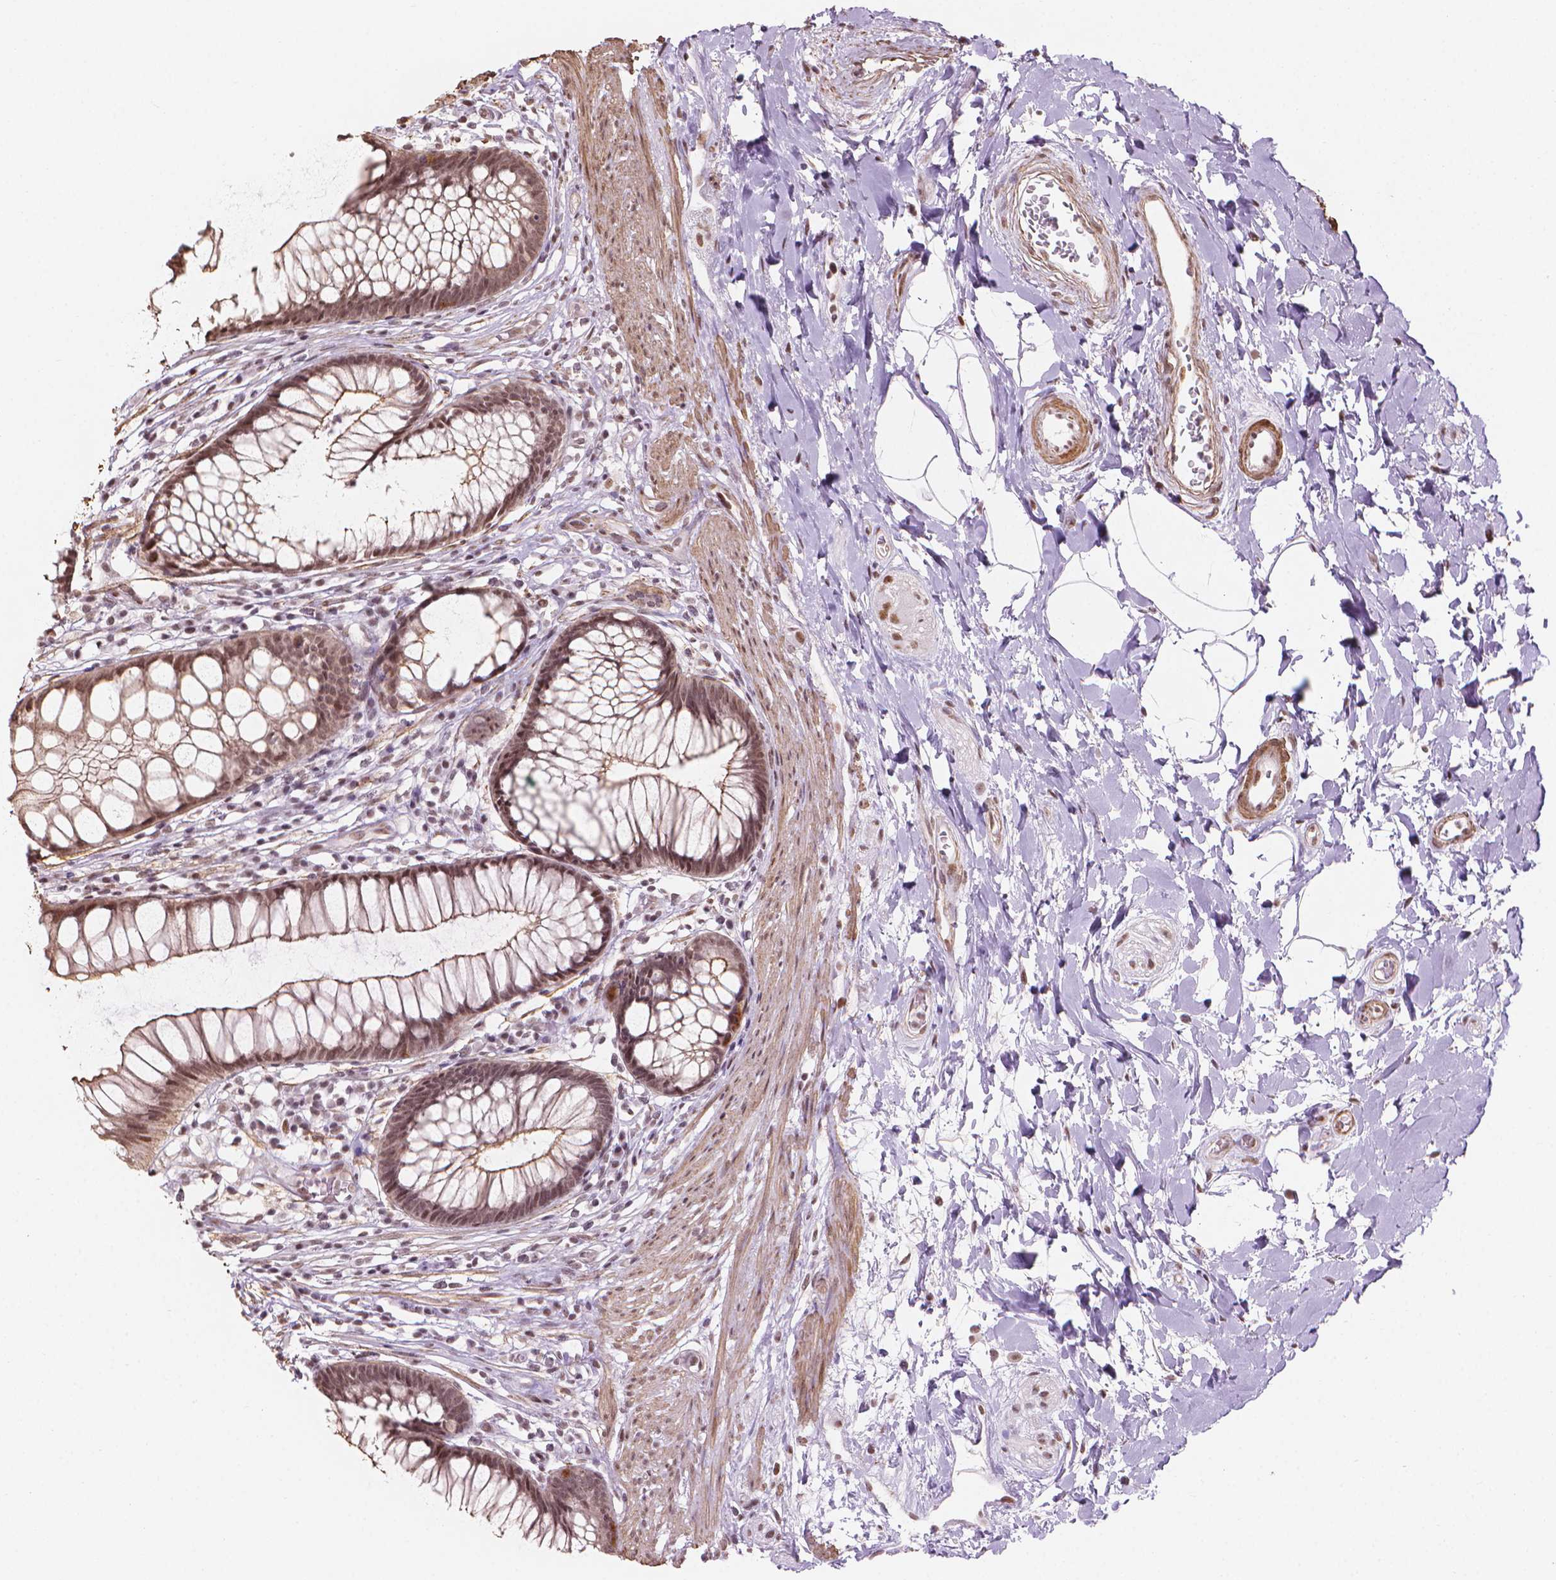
{"staining": {"intensity": "moderate", "quantity": "25%-75%", "location": "cytoplasmic/membranous,nuclear"}, "tissue": "rectum", "cell_type": "Glandular cells", "image_type": "normal", "snomed": [{"axis": "morphology", "description": "Normal tissue, NOS"}, {"axis": "topography", "description": "Smooth muscle"}, {"axis": "topography", "description": "Rectum"}], "caption": "Moderate cytoplasmic/membranous,nuclear staining is seen in approximately 25%-75% of glandular cells in normal rectum.", "gene": "HOXD4", "patient": {"sex": "male", "age": 53}}